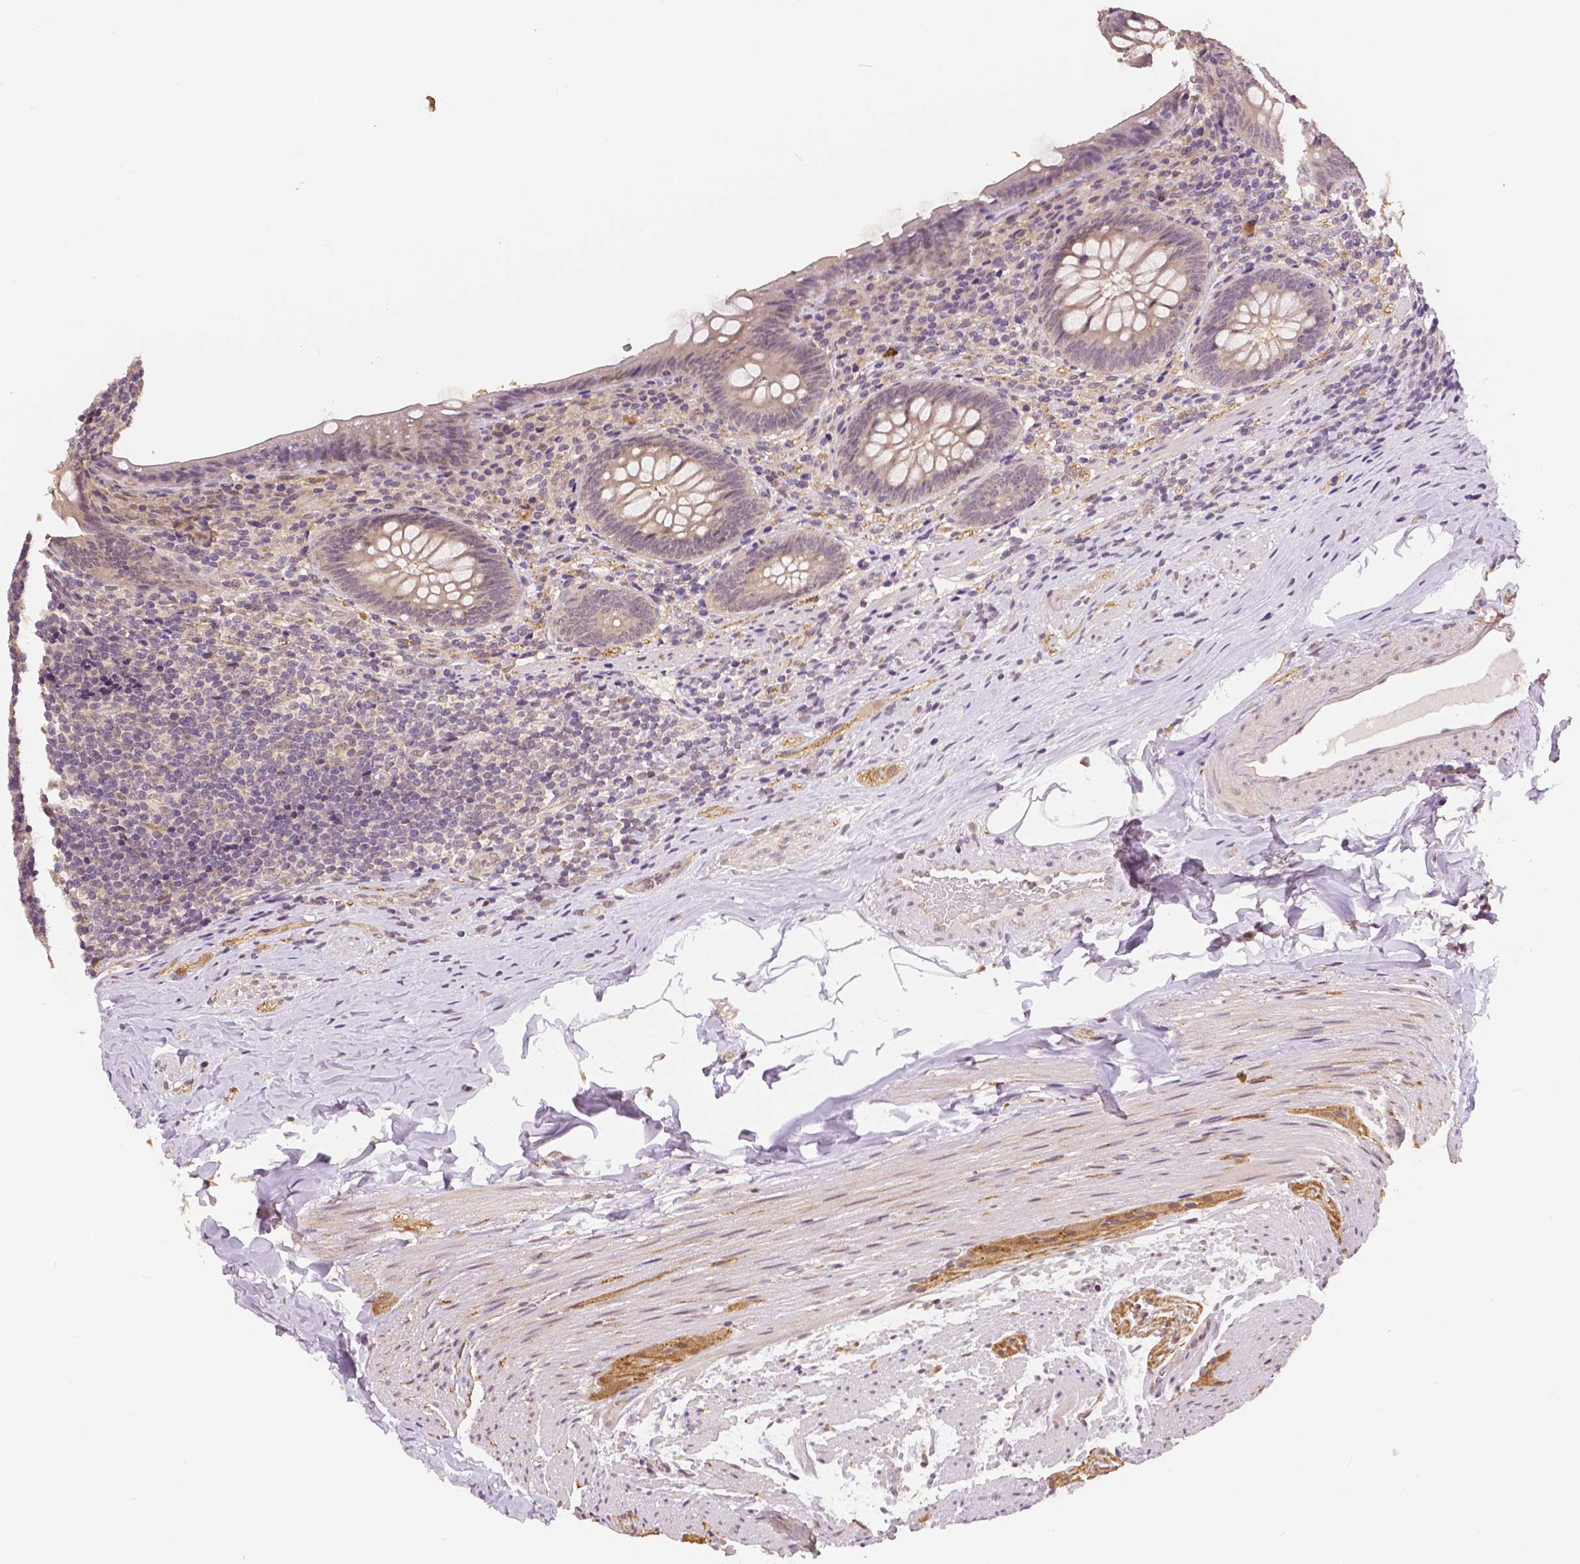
{"staining": {"intensity": "negative", "quantity": "none", "location": "none"}, "tissue": "appendix", "cell_type": "Glandular cells", "image_type": "normal", "snomed": [{"axis": "morphology", "description": "Normal tissue, NOS"}, {"axis": "topography", "description": "Appendix"}], "caption": "Immunohistochemistry (IHC) of unremarkable human appendix demonstrates no positivity in glandular cells.", "gene": "MAP1LC3B", "patient": {"sex": "male", "age": 47}}